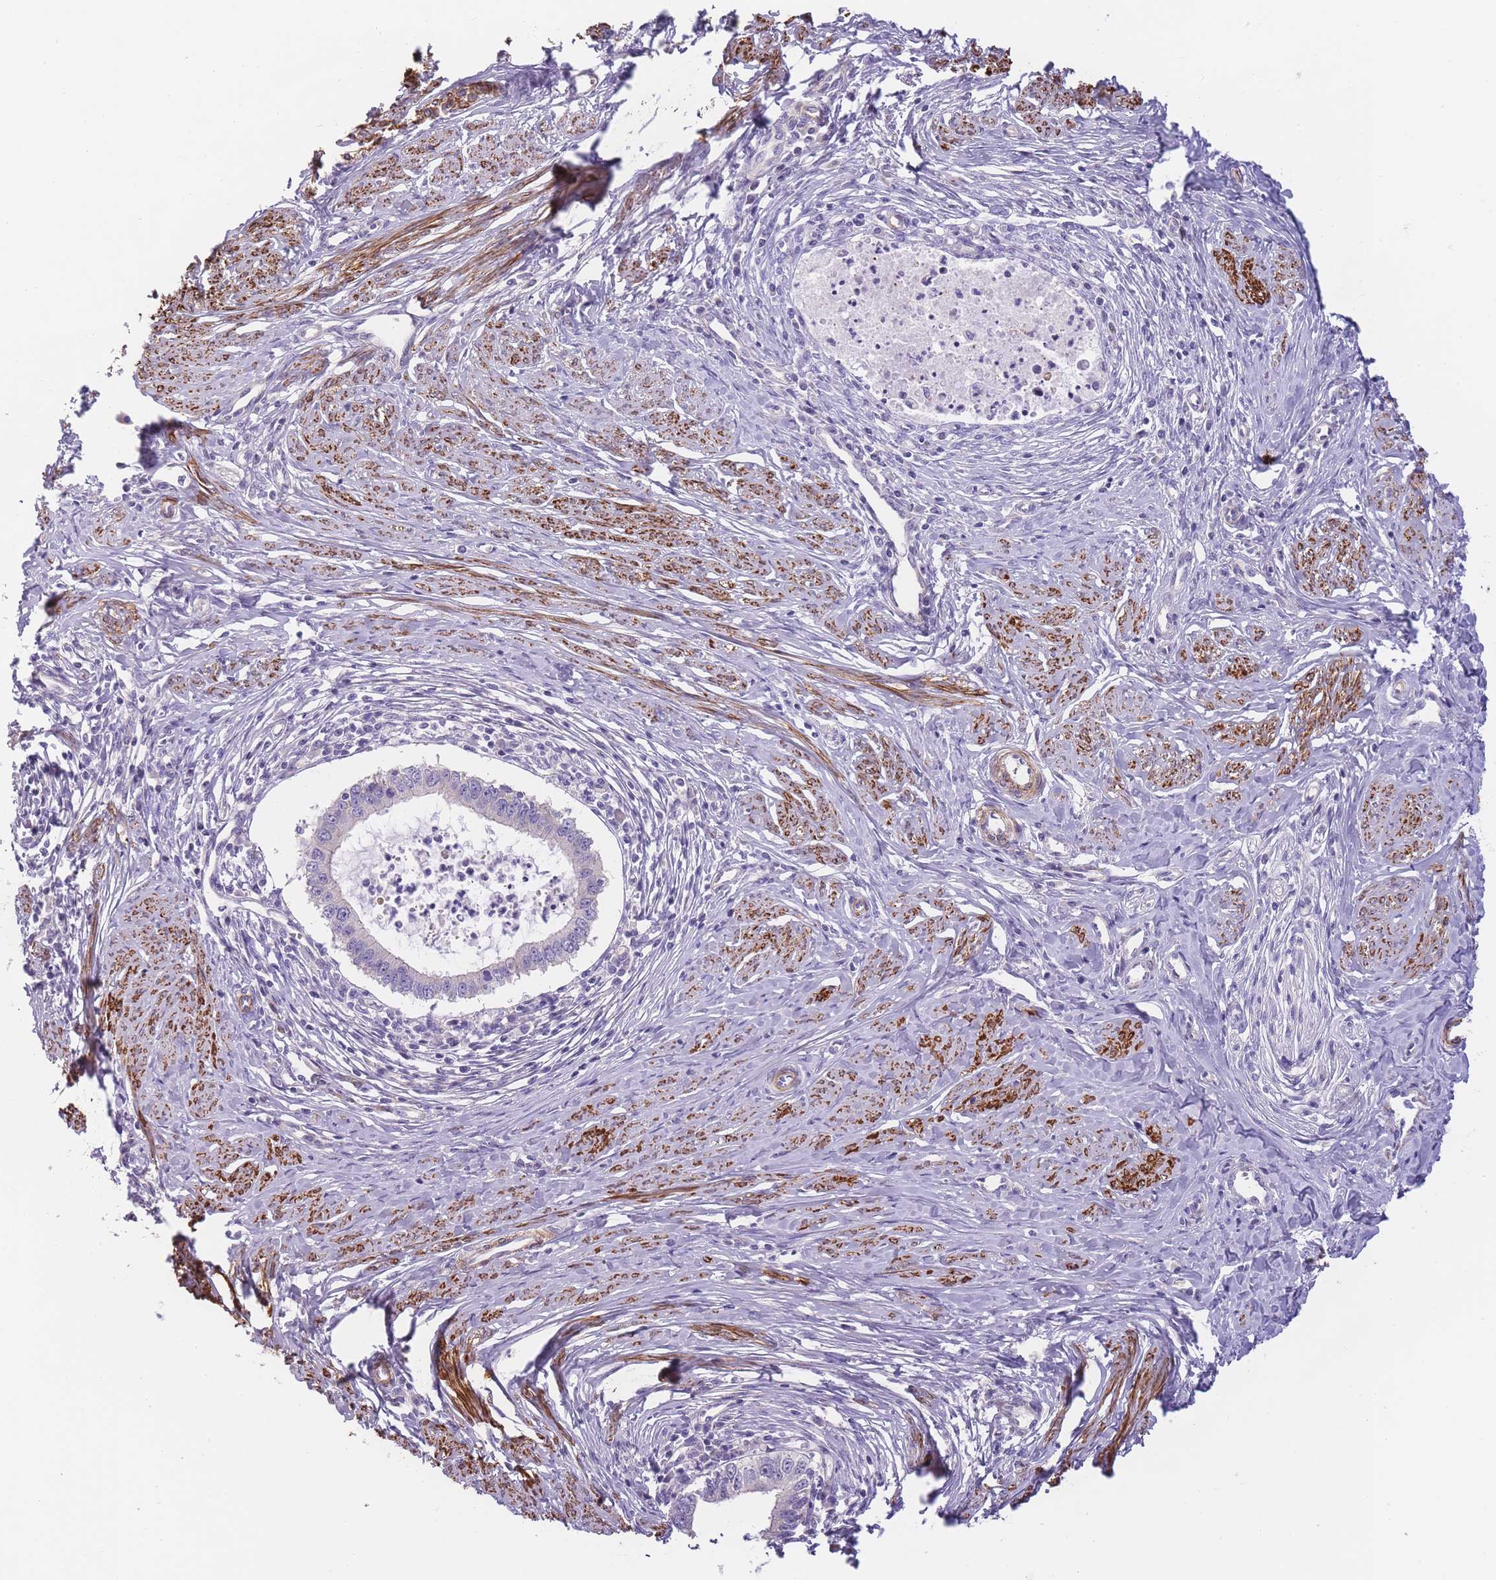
{"staining": {"intensity": "negative", "quantity": "none", "location": "none"}, "tissue": "cervical cancer", "cell_type": "Tumor cells", "image_type": "cancer", "snomed": [{"axis": "morphology", "description": "Adenocarcinoma, NOS"}, {"axis": "topography", "description": "Cervix"}], "caption": "Photomicrograph shows no significant protein staining in tumor cells of adenocarcinoma (cervical). The staining is performed using DAB brown chromogen with nuclei counter-stained in using hematoxylin.", "gene": "FAM124A", "patient": {"sex": "female", "age": 36}}